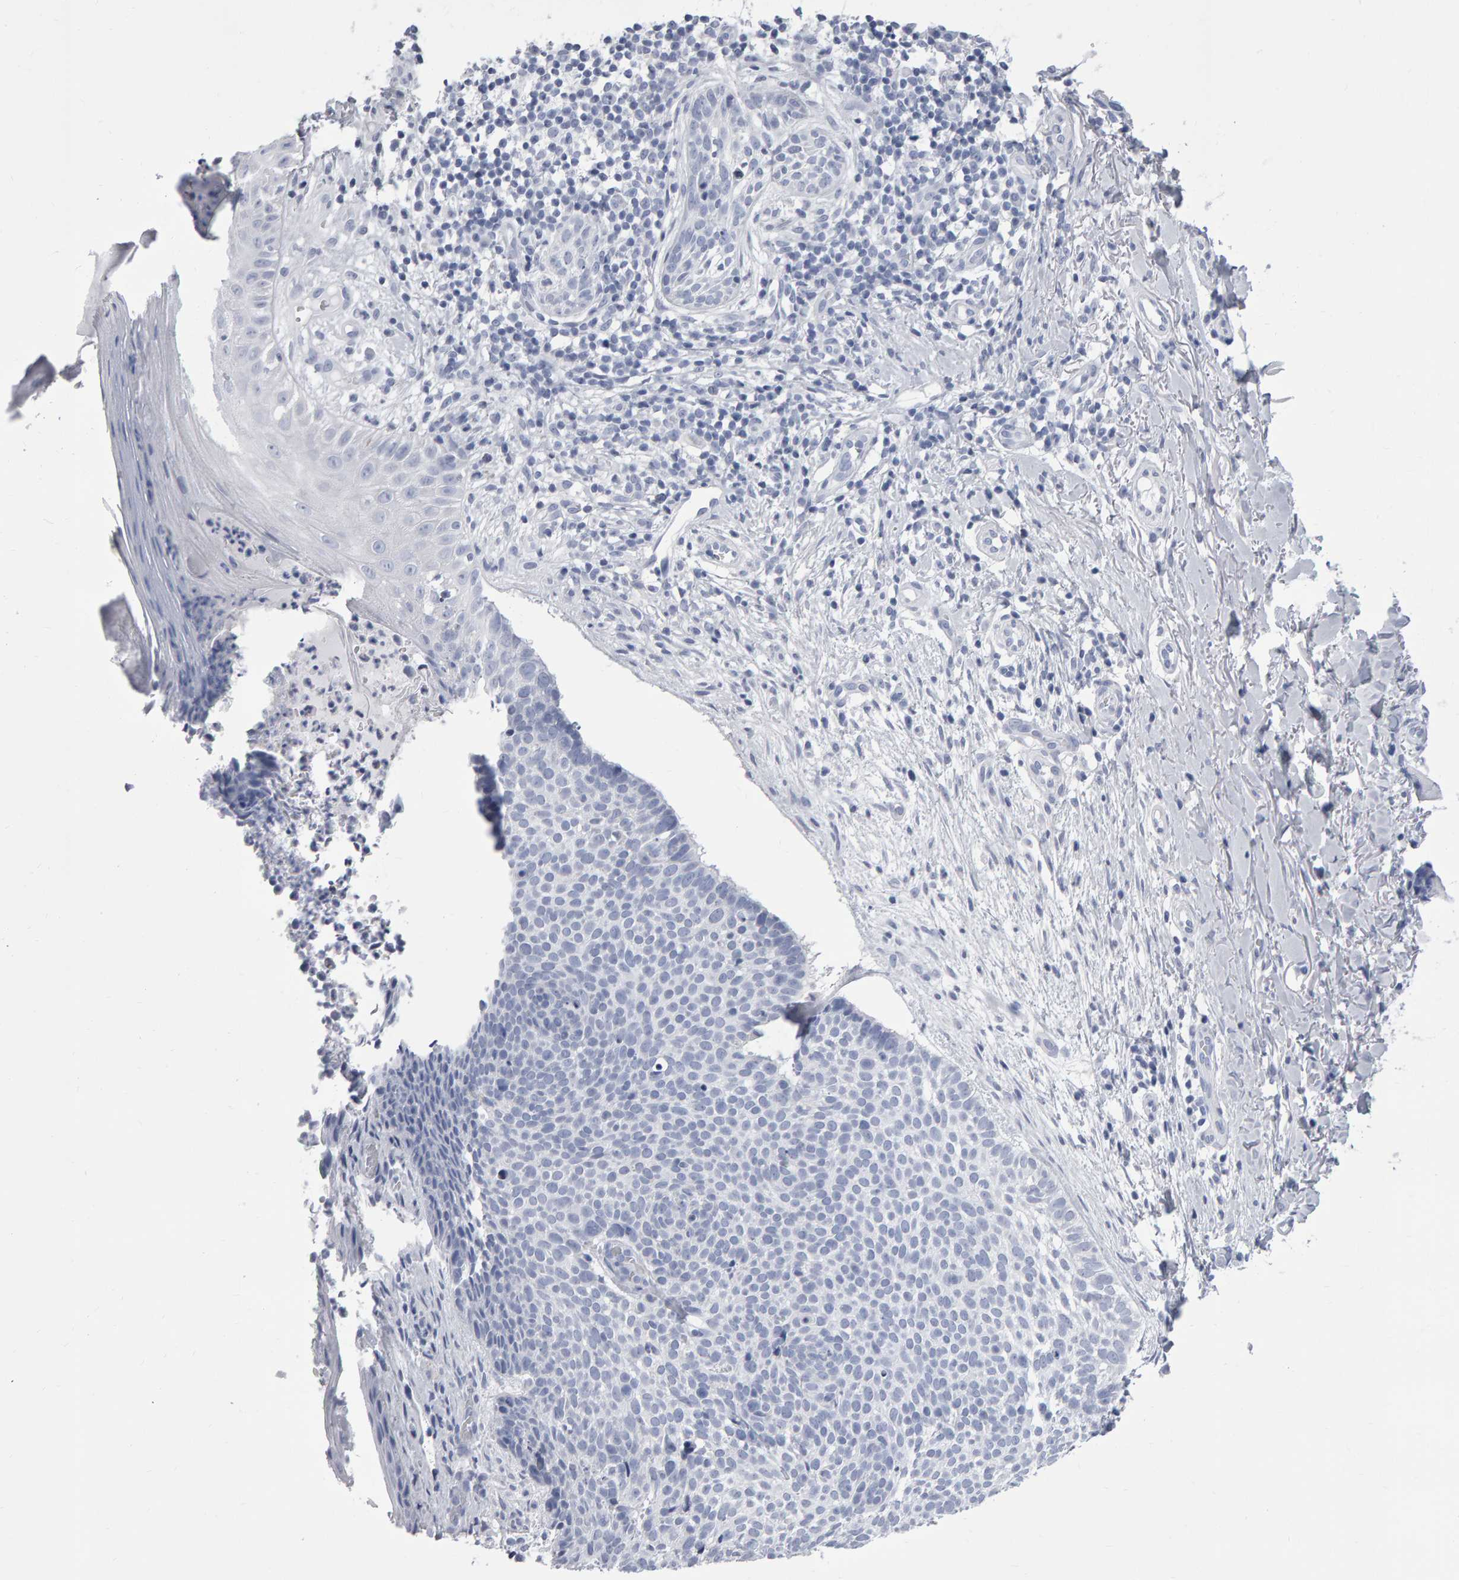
{"staining": {"intensity": "negative", "quantity": "none", "location": "none"}, "tissue": "skin cancer", "cell_type": "Tumor cells", "image_type": "cancer", "snomed": [{"axis": "morphology", "description": "Normal tissue, NOS"}, {"axis": "morphology", "description": "Basal cell carcinoma"}, {"axis": "topography", "description": "Skin"}], "caption": "Tumor cells show no significant protein expression in skin cancer (basal cell carcinoma).", "gene": "NCDN", "patient": {"sex": "male", "age": 67}}